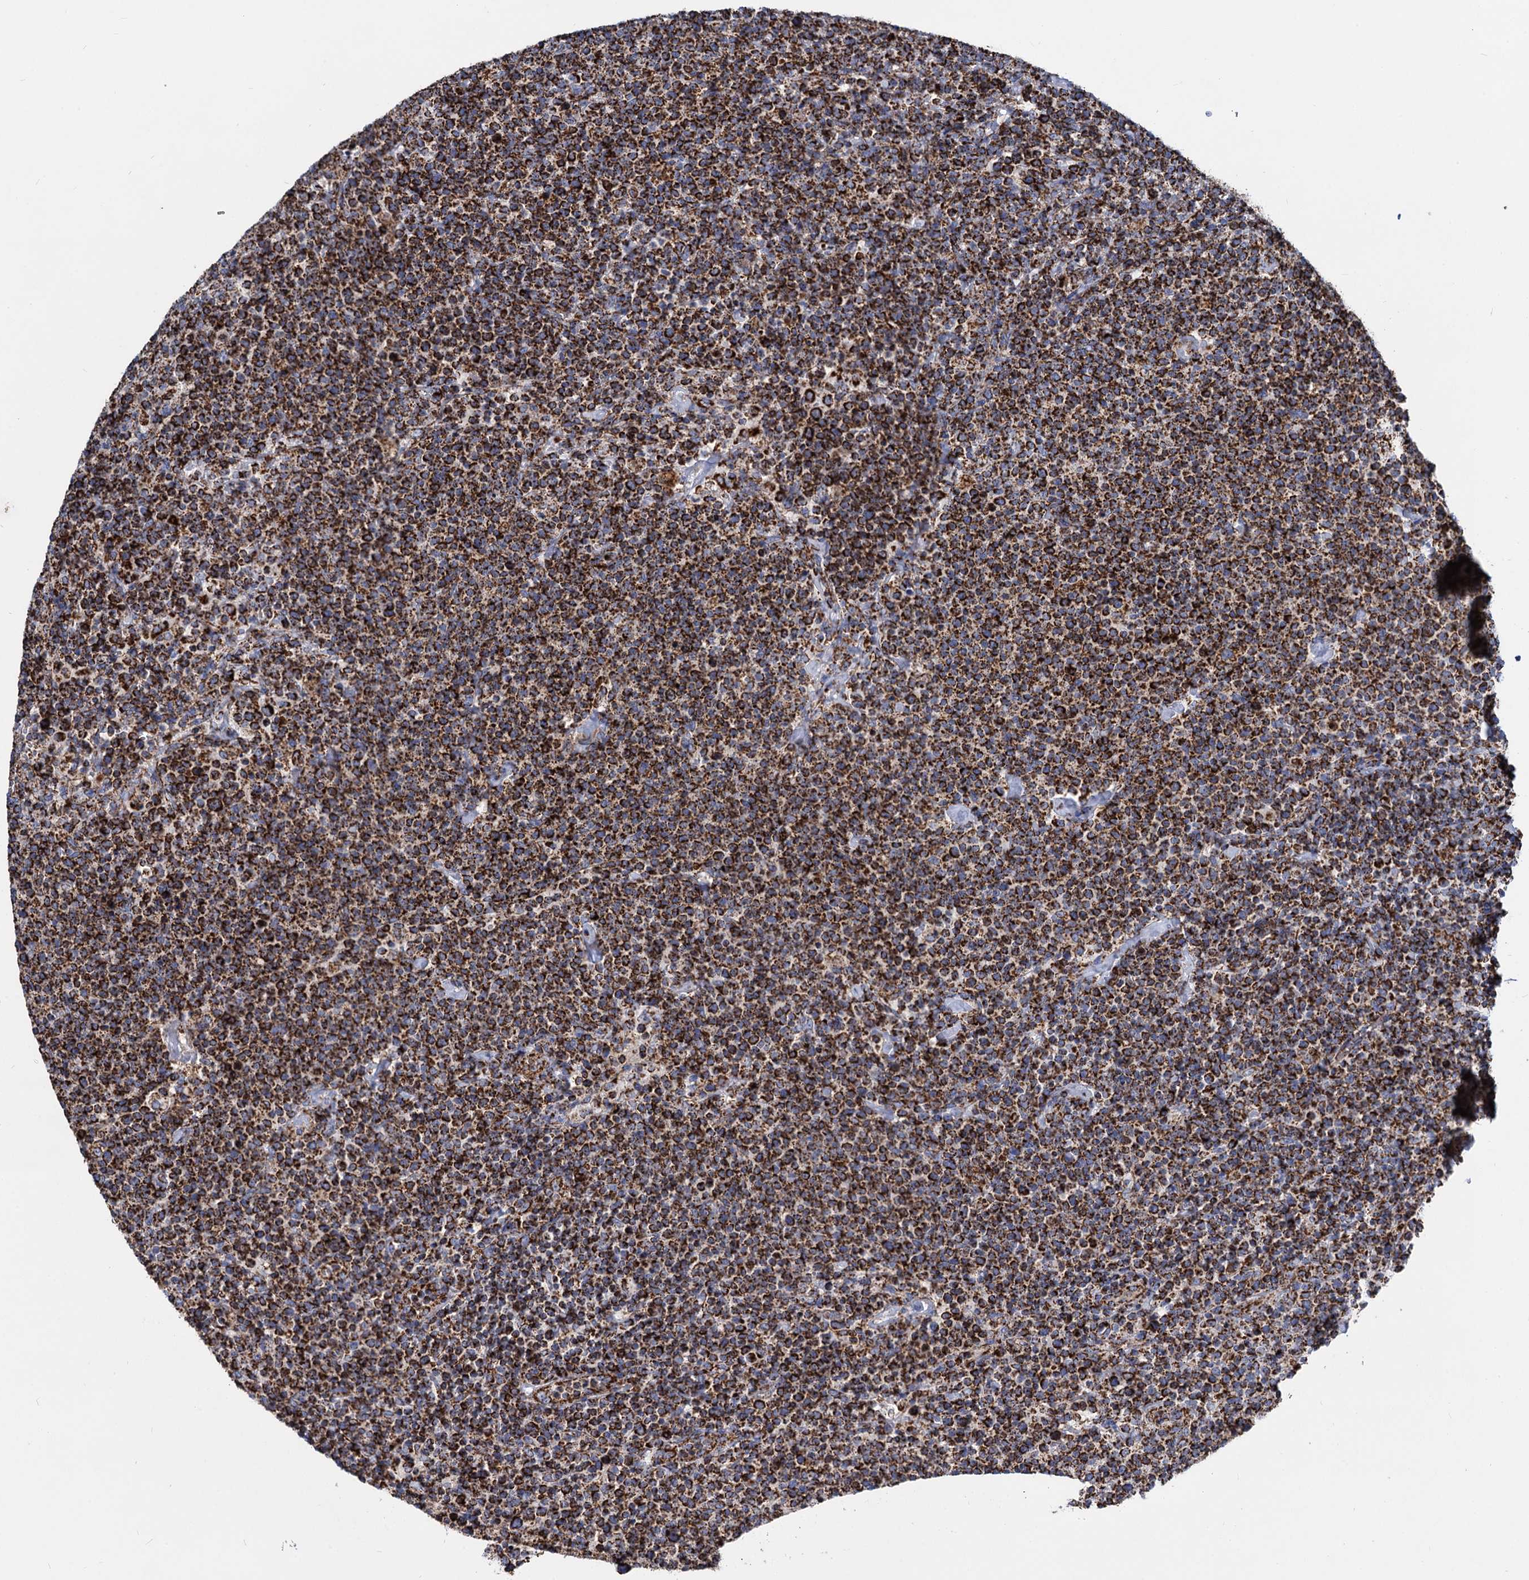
{"staining": {"intensity": "strong", "quantity": ">75%", "location": "cytoplasmic/membranous"}, "tissue": "lymphoma", "cell_type": "Tumor cells", "image_type": "cancer", "snomed": [{"axis": "morphology", "description": "Malignant lymphoma, non-Hodgkin's type, High grade"}, {"axis": "topography", "description": "Lymph node"}], "caption": "A high-resolution photomicrograph shows immunohistochemistry (IHC) staining of lymphoma, which displays strong cytoplasmic/membranous expression in approximately >75% of tumor cells.", "gene": "TIMM10", "patient": {"sex": "male", "age": 61}}